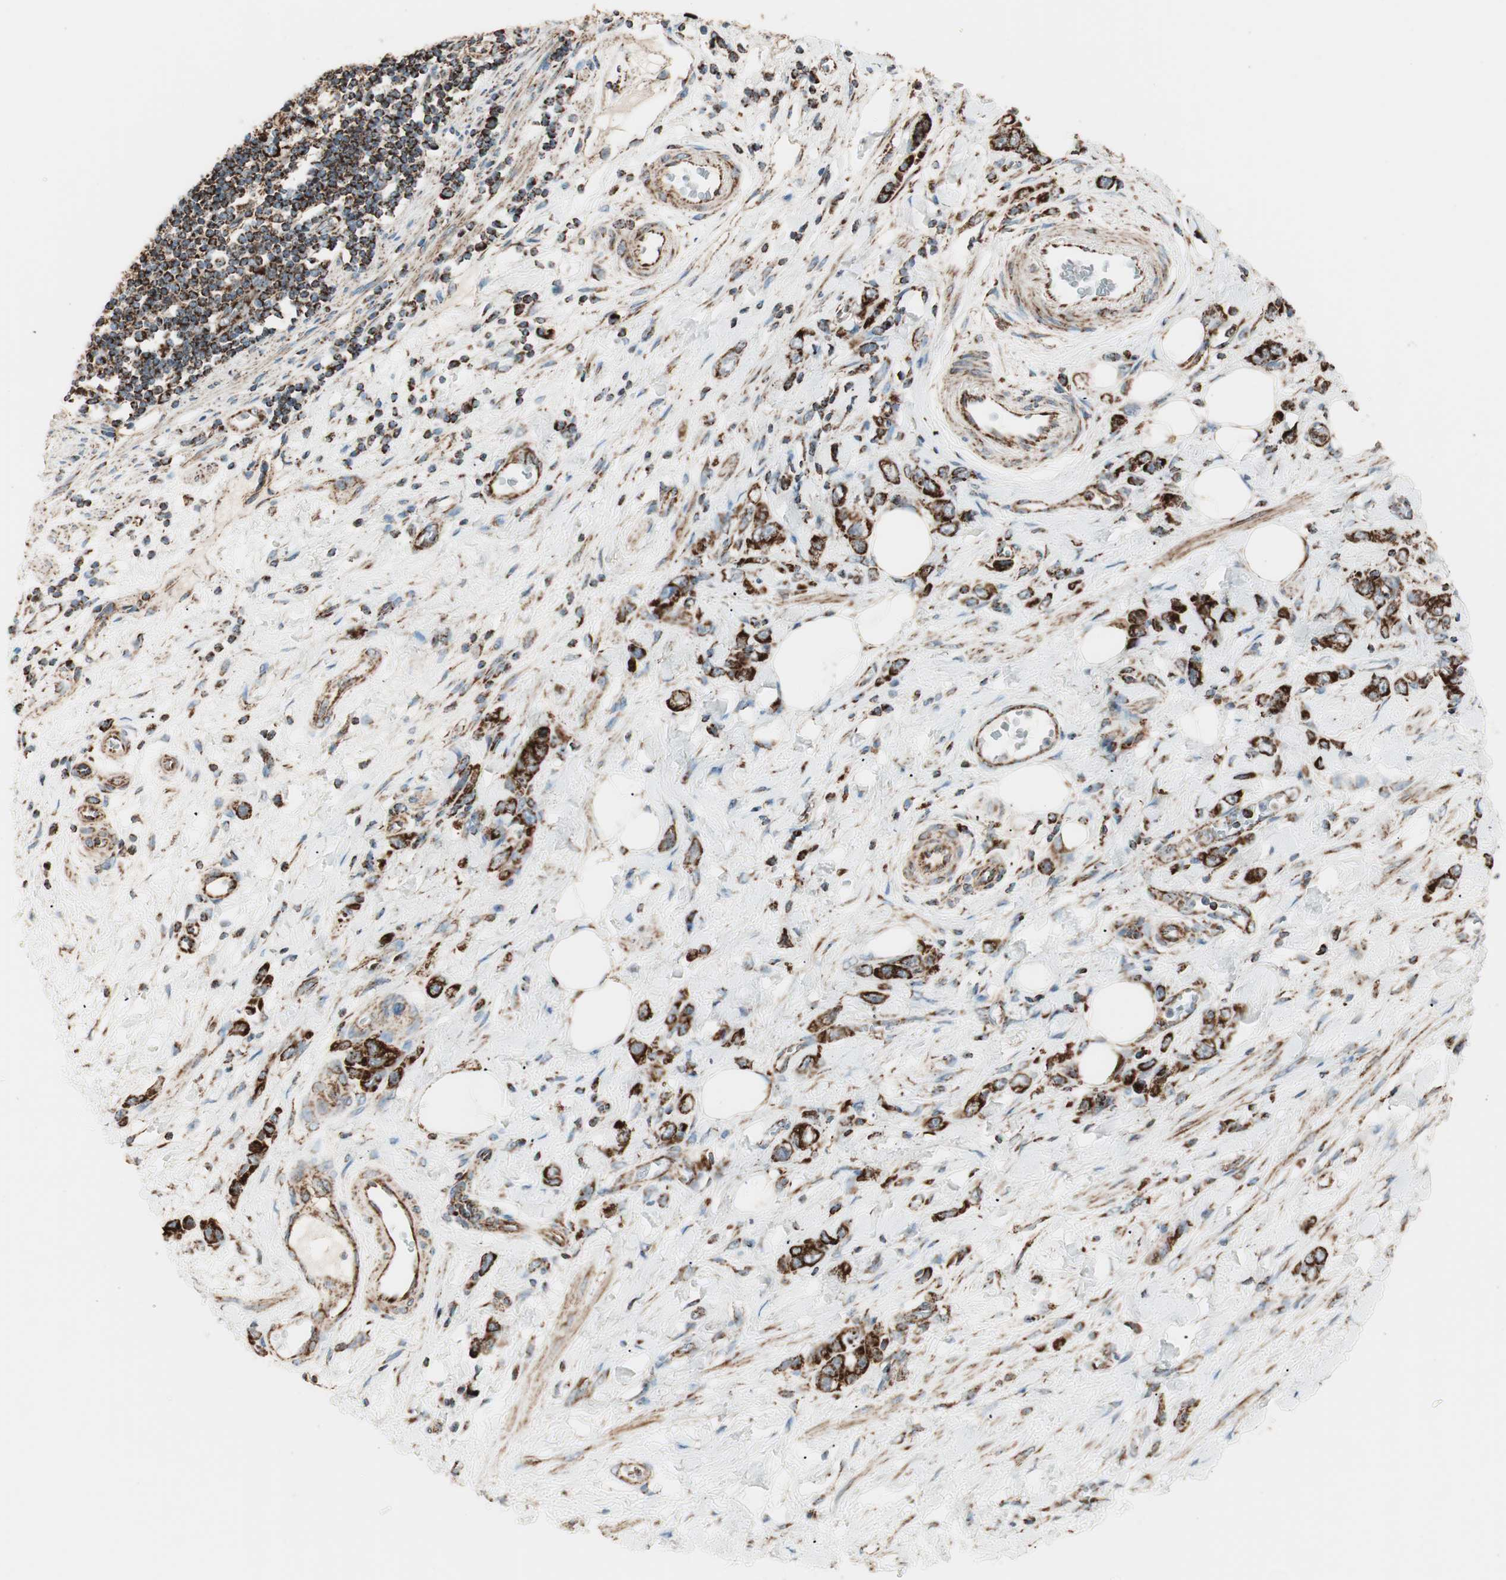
{"staining": {"intensity": "strong", "quantity": ">75%", "location": "cytoplasmic/membranous"}, "tissue": "stomach cancer", "cell_type": "Tumor cells", "image_type": "cancer", "snomed": [{"axis": "morphology", "description": "Adenocarcinoma, NOS"}, {"axis": "topography", "description": "Stomach"}], "caption": "Immunohistochemistry staining of adenocarcinoma (stomach), which exhibits high levels of strong cytoplasmic/membranous expression in about >75% of tumor cells indicating strong cytoplasmic/membranous protein positivity. The staining was performed using DAB (3,3'-diaminobenzidine) (brown) for protein detection and nuclei were counterstained in hematoxylin (blue).", "gene": "TOMM22", "patient": {"sex": "male", "age": 82}}